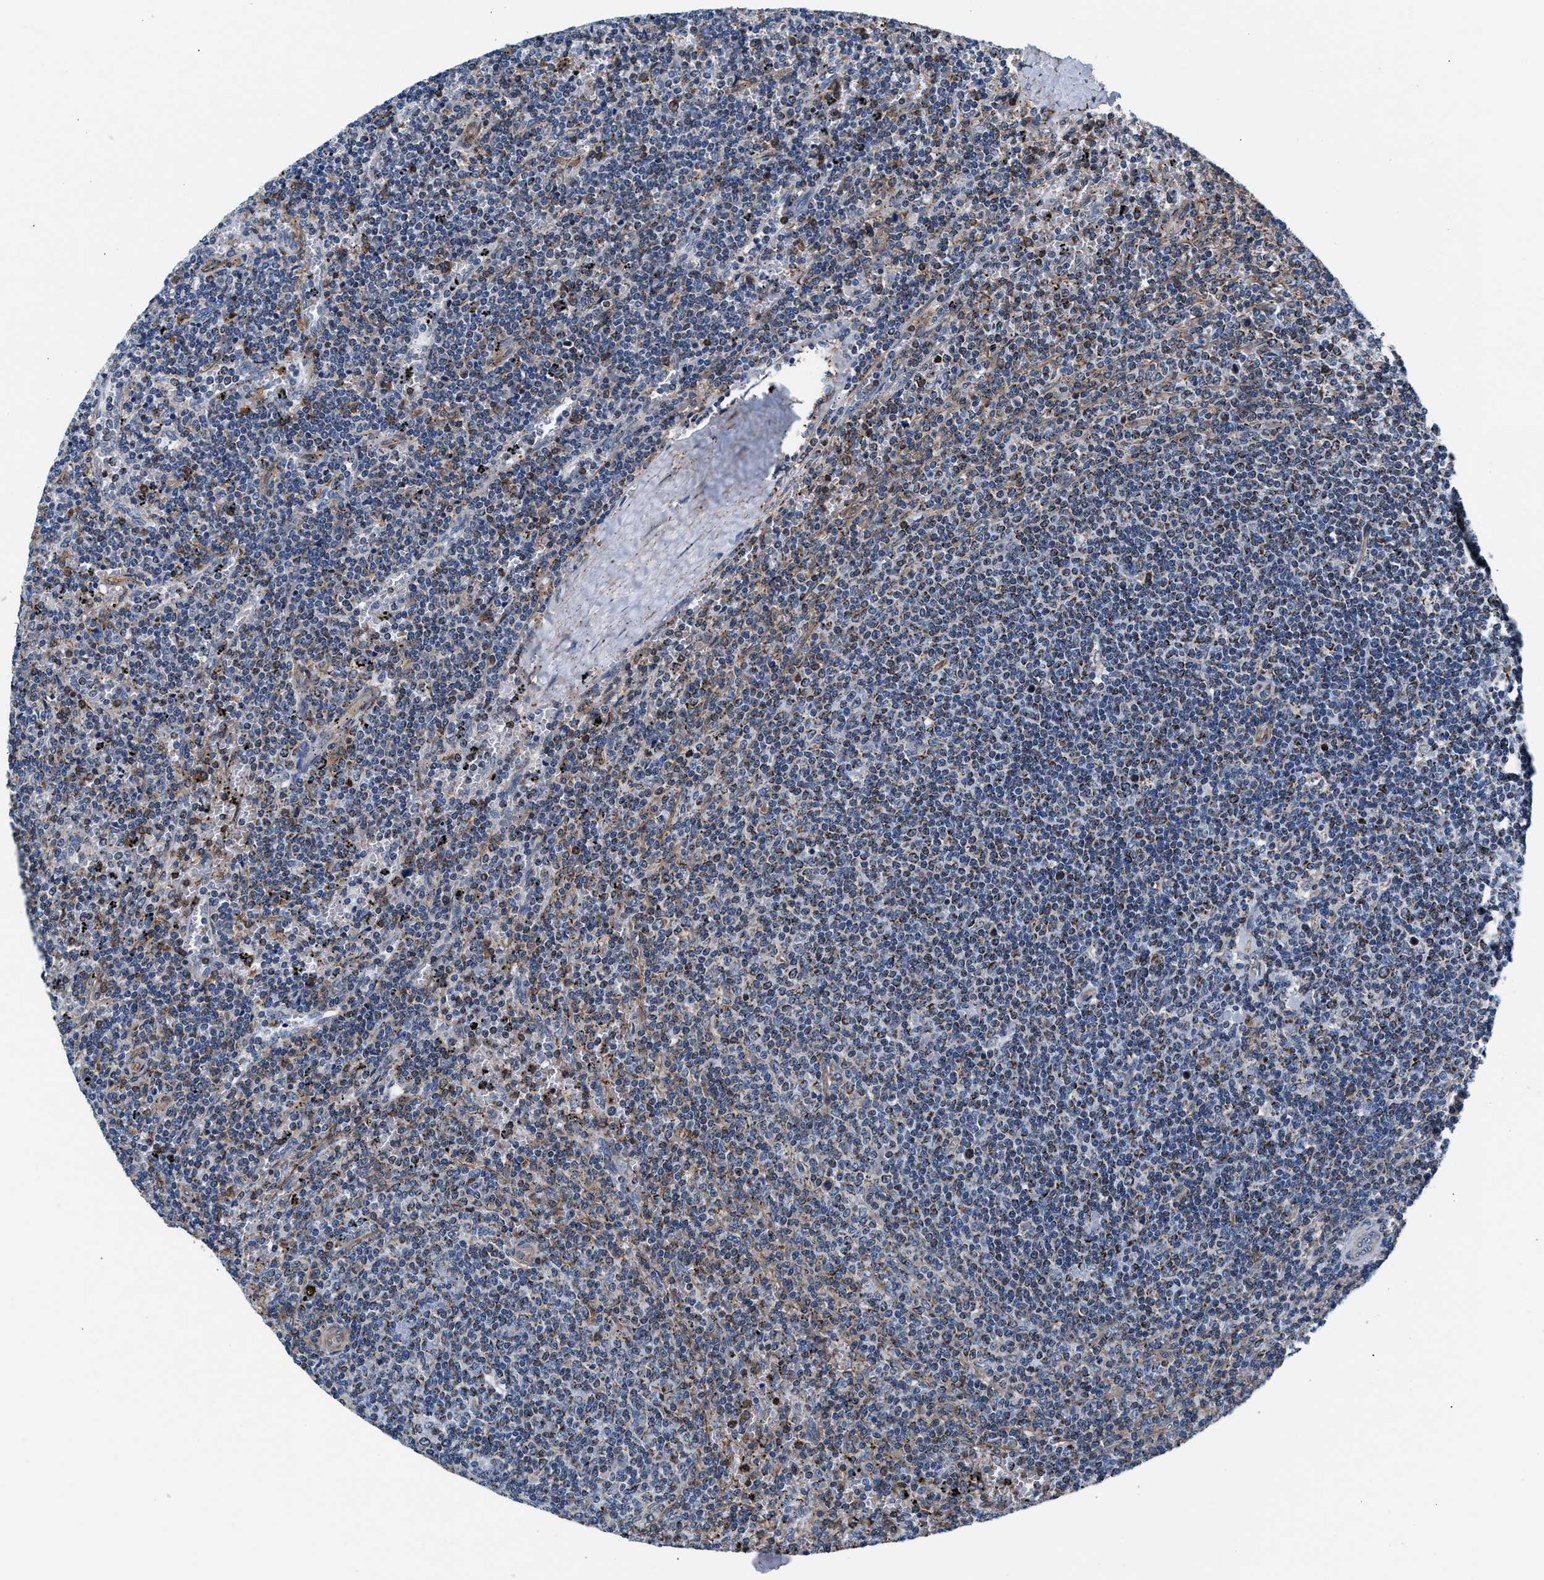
{"staining": {"intensity": "moderate", "quantity": ">75%", "location": "cytoplasmic/membranous"}, "tissue": "lymphoma", "cell_type": "Tumor cells", "image_type": "cancer", "snomed": [{"axis": "morphology", "description": "Malignant lymphoma, non-Hodgkin's type, Low grade"}, {"axis": "topography", "description": "Spleen"}], "caption": "Malignant lymphoma, non-Hodgkin's type (low-grade) stained with a protein marker demonstrates moderate staining in tumor cells.", "gene": "NKTR", "patient": {"sex": "female", "age": 50}}